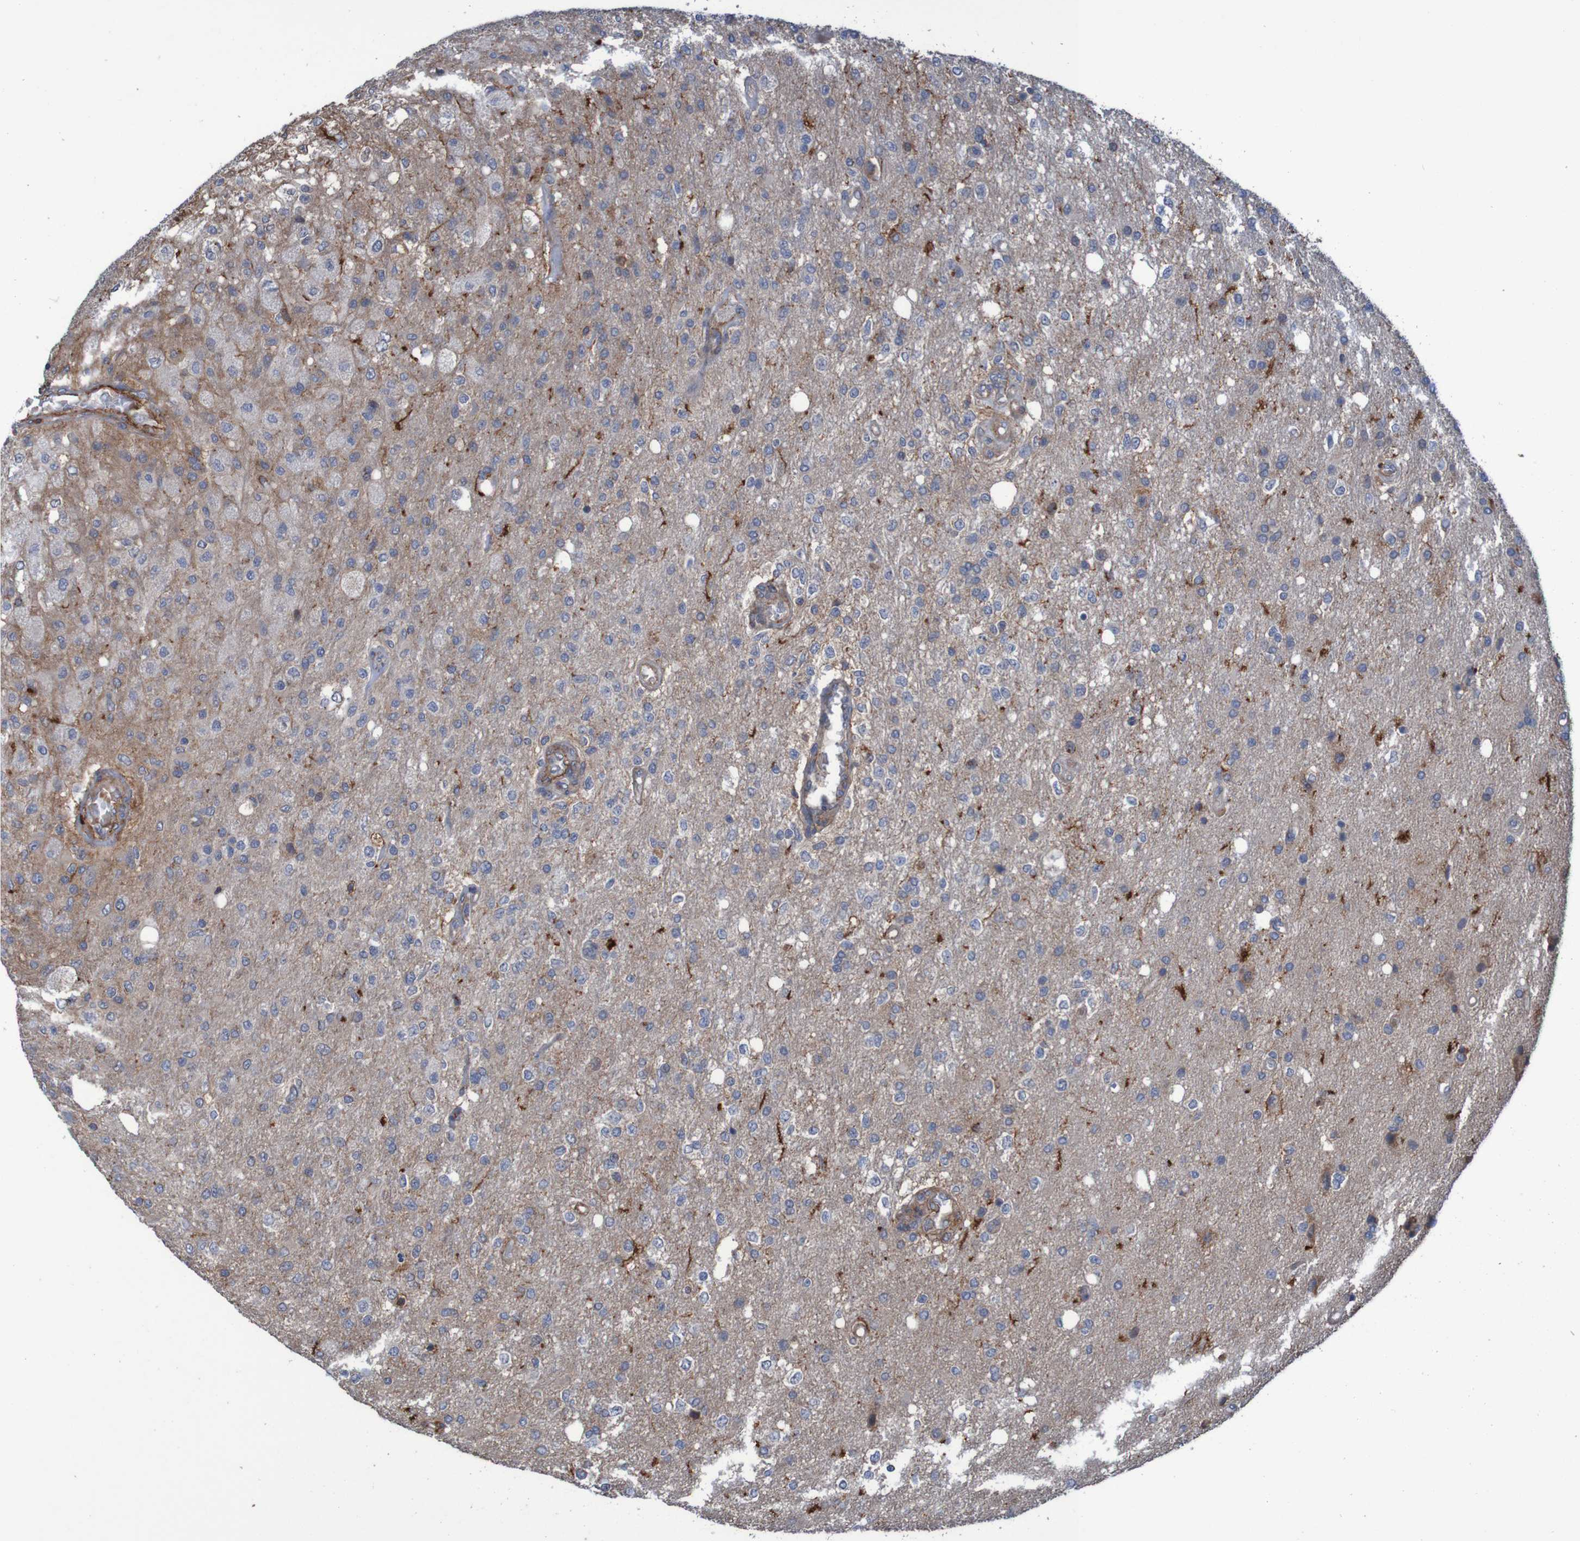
{"staining": {"intensity": "negative", "quantity": "none", "location": "none"}, "tissue": "glioma", "cell_type": "Tumor cells", "image_type": "cancer", "snomed": [{"axis": "morphology", "description": "Normal tissue, NOS"}, {"axis": "morphology", "description": "Glioma, malignant, High grade"}, {"axis": "topography", "description": "Cerebral cortex"}], "caption": "Protein analysis of glioma shows no significant positivity in tumor cells. (Stains: DAB immunohistochemistry with hematoxylin counter stain, Microscopy: brightfield microscopy at high magnification).", "gene": "PDGFB", "patient": {"sex": "male", "age": 77}}